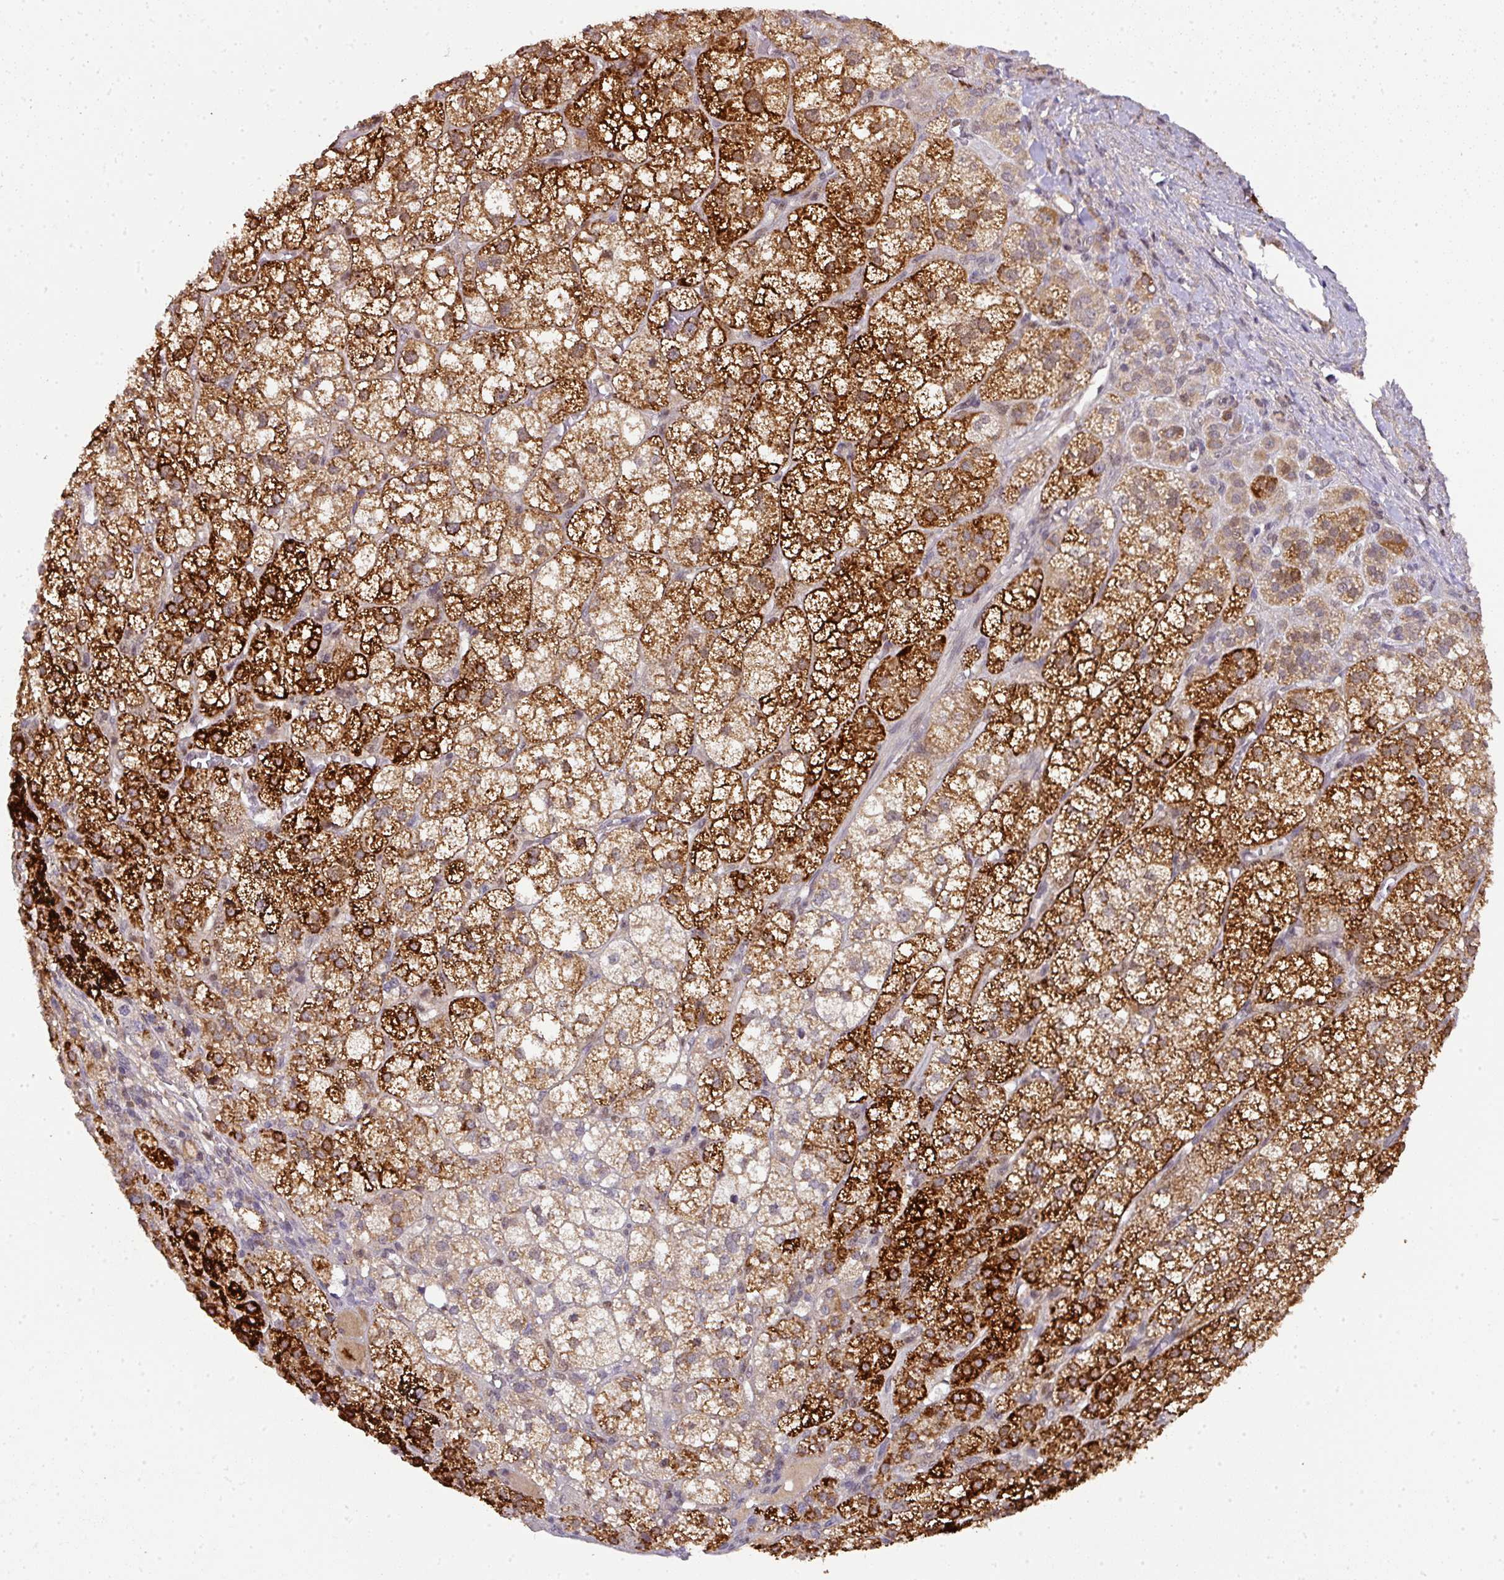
{"staining": {"intensity": "strong", "quantity": "25%-75%", "location": "cytoplasmic/membranous"}, "tissue": "adrenal gland", "cell_type": "Glandular cells", "image_type": "normal", "snomed": [{"axis": "morphology", "description": "Normal tissue, NOS"}, {"axis": "topography", "description": "Adrenal gland"}], "caption": "A high-resolution photomicrograph shows immunohistochemistry staining of unremarkable adrenal gland, which exhibits strong cytoplasmic/membranous expression in about 25%-75% of glandular cells.", "gene": "RANBP9", "patient": {"sex": "female", "age": 60}}